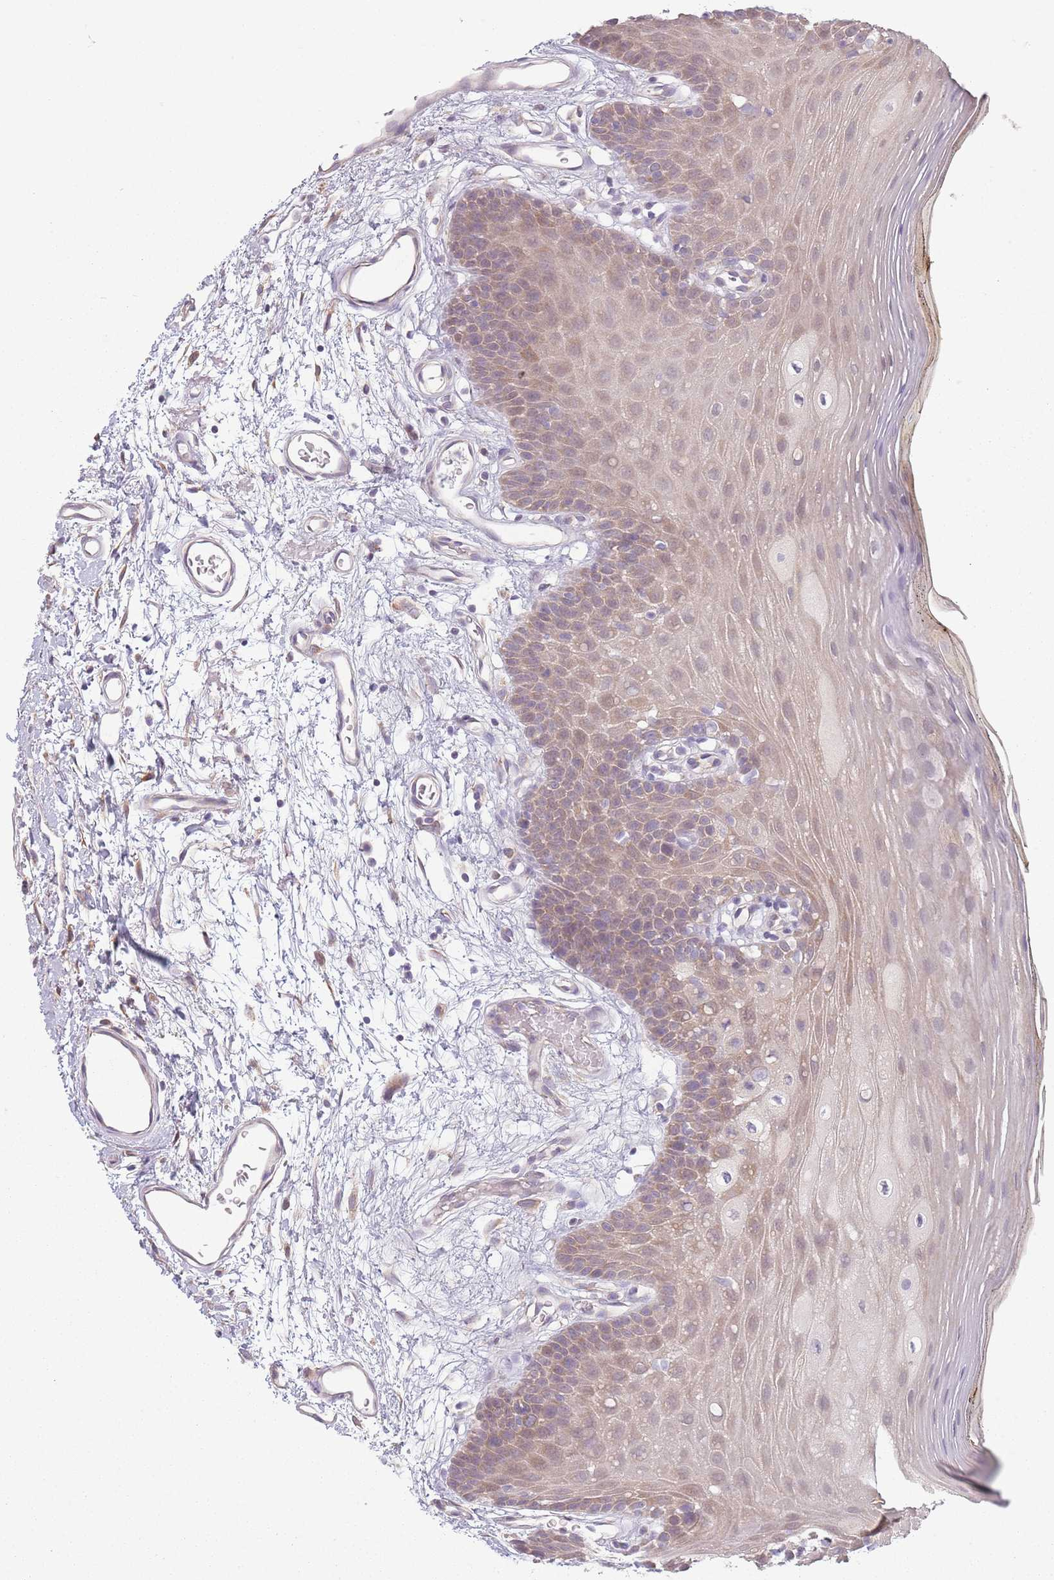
{"staining": {"intensity": "weak", "quantity": "25%-75%", "location": "cytoplasmic/membranous"}, "tissue": "oral mucosa", "cell_type": "Squamous epithelial cells", "image_type": "normal", "snomed": [{"axis": "morphology", "description": "Normal tissue, NOS"}, {"axis": "topography", "description": "Oral tissue"}, {"axis": "topography", "description": "Tounge, NOS"}], "caption": "Approximately 25%-75% of squamous epithelial cells in benign human oral mucosa reveal weak cytoplasmic/membranous protein staining as visualized by brown immunohistochemical staining.", "gene": "COQ5", "patient": {"sex": "female", "age": 81}}